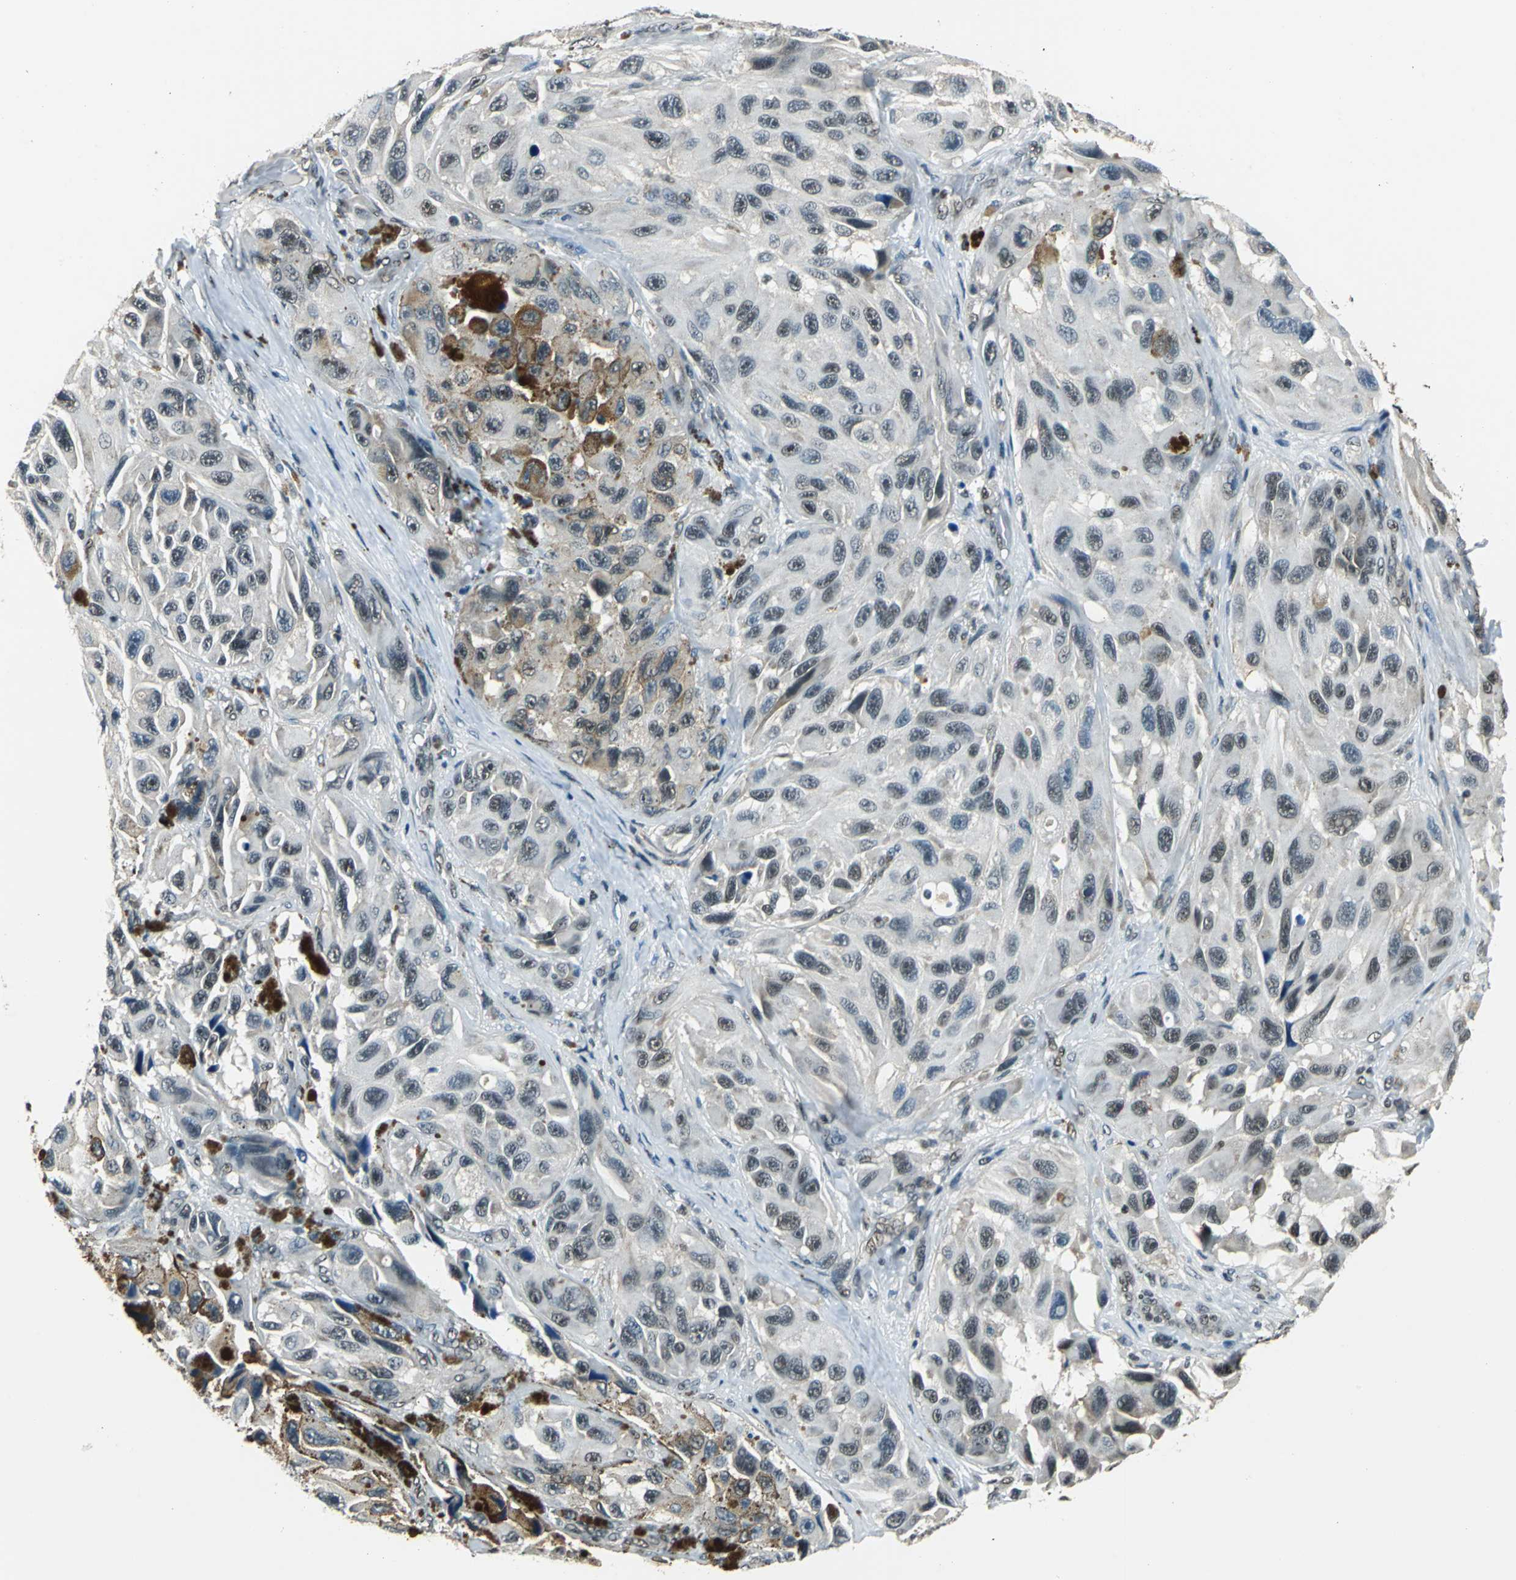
{"staining": {"intensity": "moderate", "quantity": ">75%", "location": "nuclear"}, "tissue": "melanoma", "cell_type": "Tumor cells", "image_type": "cancer", "snomed": [{"axis": "morphology", "description": "Malignant melanoma, NOS"}, {"axis": "topography", "description": "Skin"}], "caption": "Immunohistochemistry (DAB) staining of human malignant melanoma shows moderate nuclear protein positivity in about >75% of tumor cells. The staining was performed using DAB to visualize the protein expression in brown, while the nuclei were stained in blue with hematoxylin (Magnification: 20x).", "gene": "RBM14", "patient": {"sex": "female", "age": 73}}